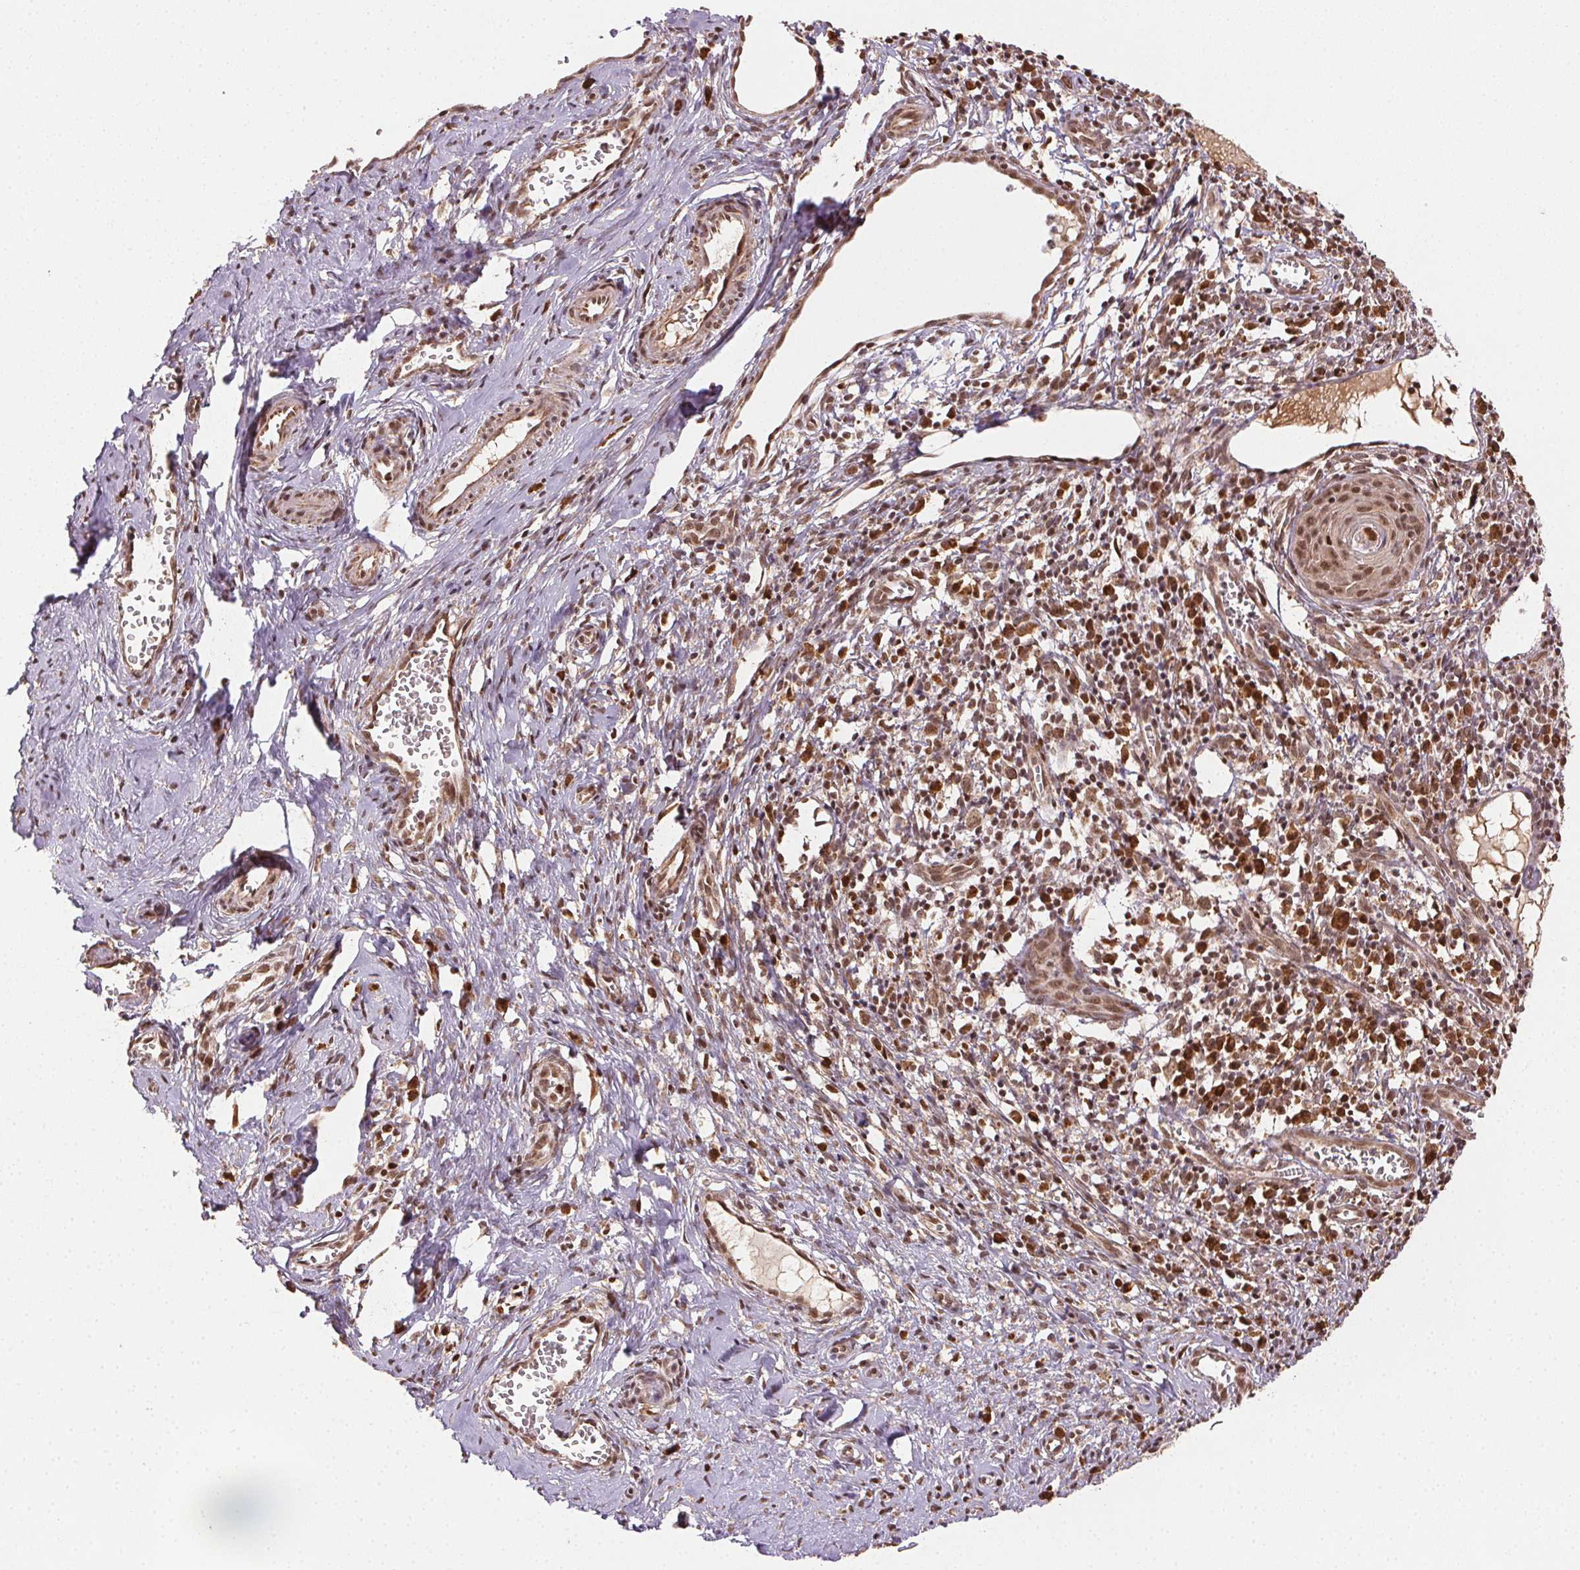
{"staining": {"intensity": "moderate", "quantity": ">75%", "location": "nuclear"}, "tissue": "cervical cancer", "cell_type": "Tumor cells", "image_type": "cancer", "snomed": [{"axis": "morphology", "description": "Squamous cell carcinoma, NOS"}, {"axis": "topography", "description": "Cervix"}], "caption": "A brown stain labels moderate nuclear positivity of a protein in human cervical cancer tumor cells.", "gene": "TREML4", "patient": {"sex": "female", "age": 52}}